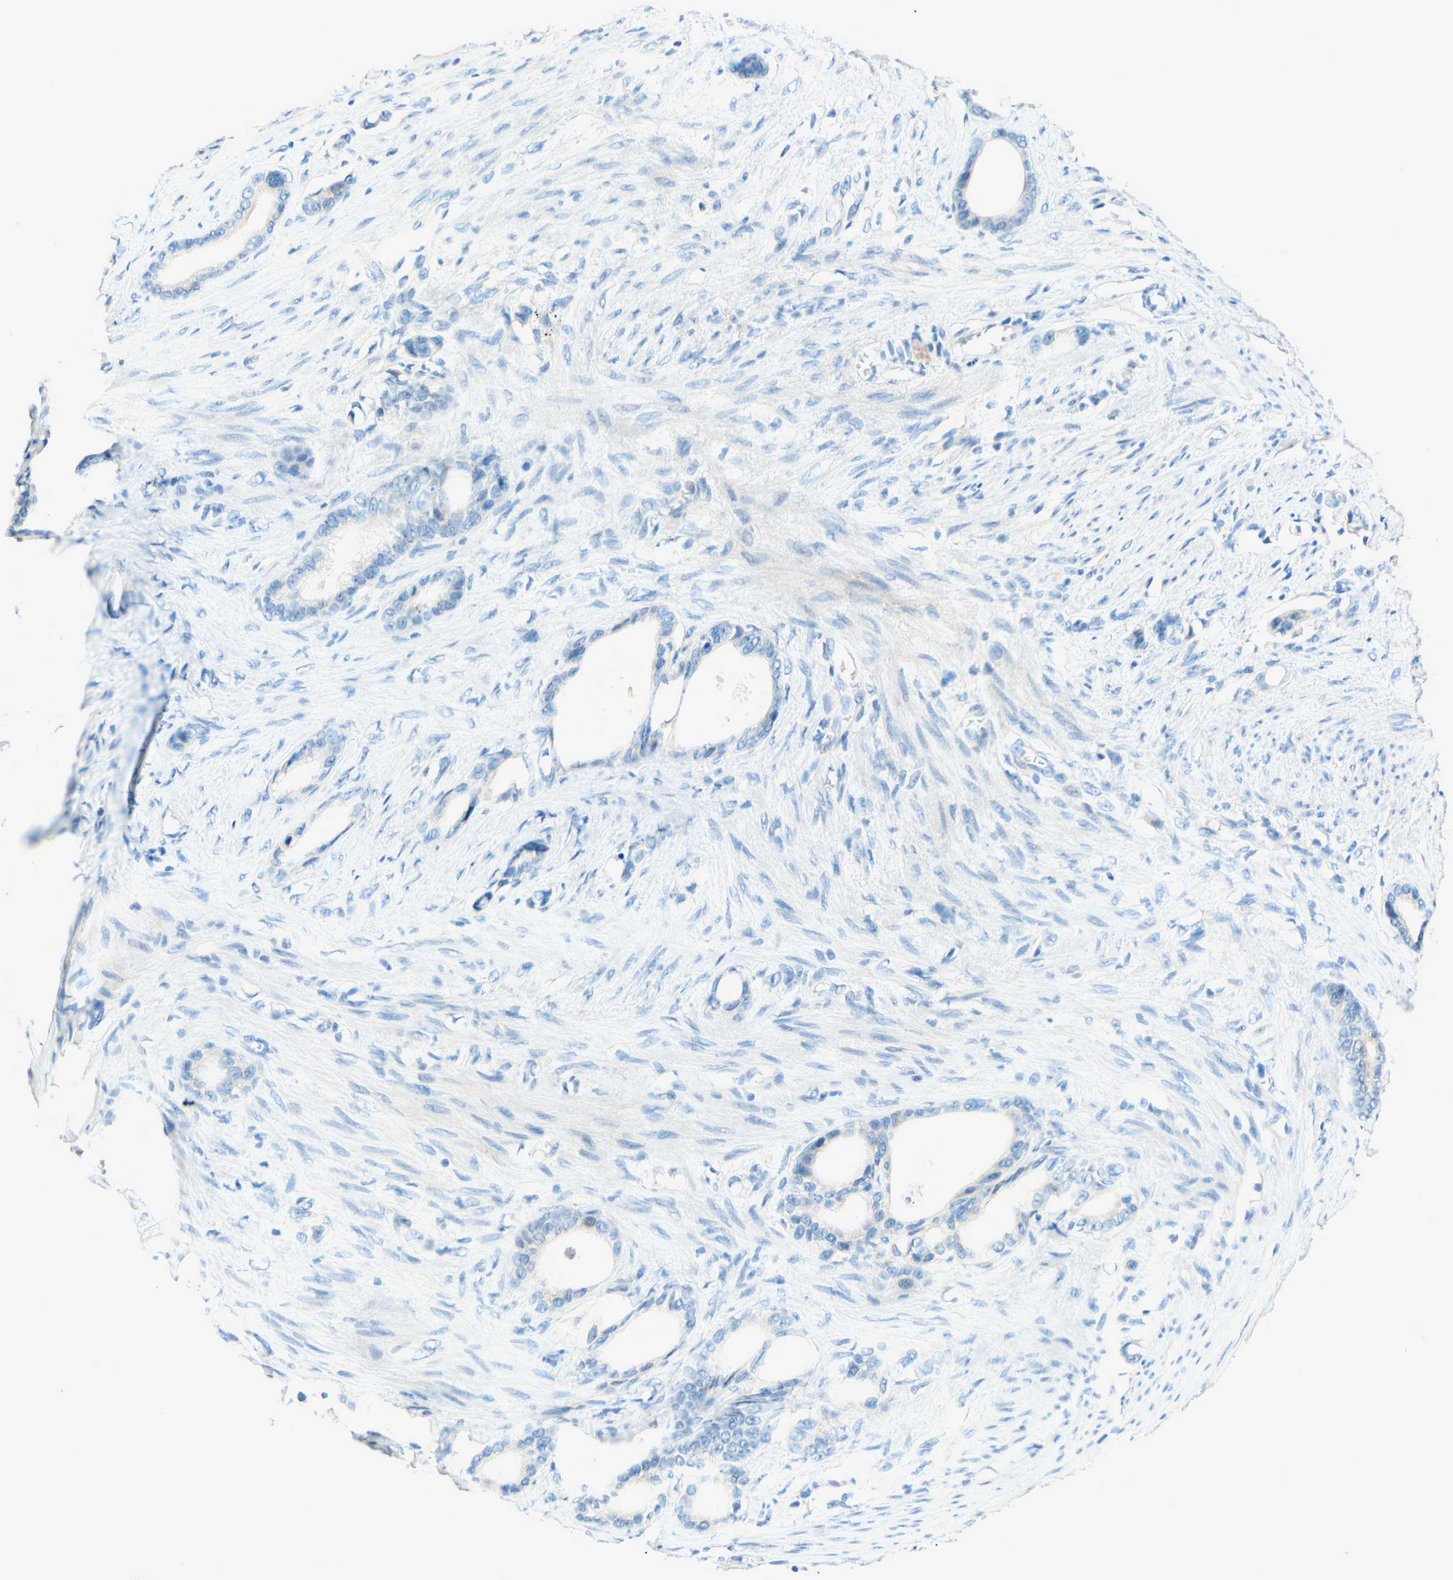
{"staining": {"intensity": "negative", "quantity": "none", "location": "none"}, "tissue": "stomach cancer", "cell_type": "Tumor cells", "image_type": "cancer", "snomed": [{"axis": "morphology", "description": "Adenocarcinoma, NOS"}, {"axis": "topography", "description": "Stomach"}], "caption": "This micrograph is of stomach adenocarcinoma stained with immunohistochemistry to label a protein in brown with the nuclei are counter-stained blue. There is no expression in tumor cells.", "gene": "PASD1", "patient": {"sex": "female", "age": 75}}